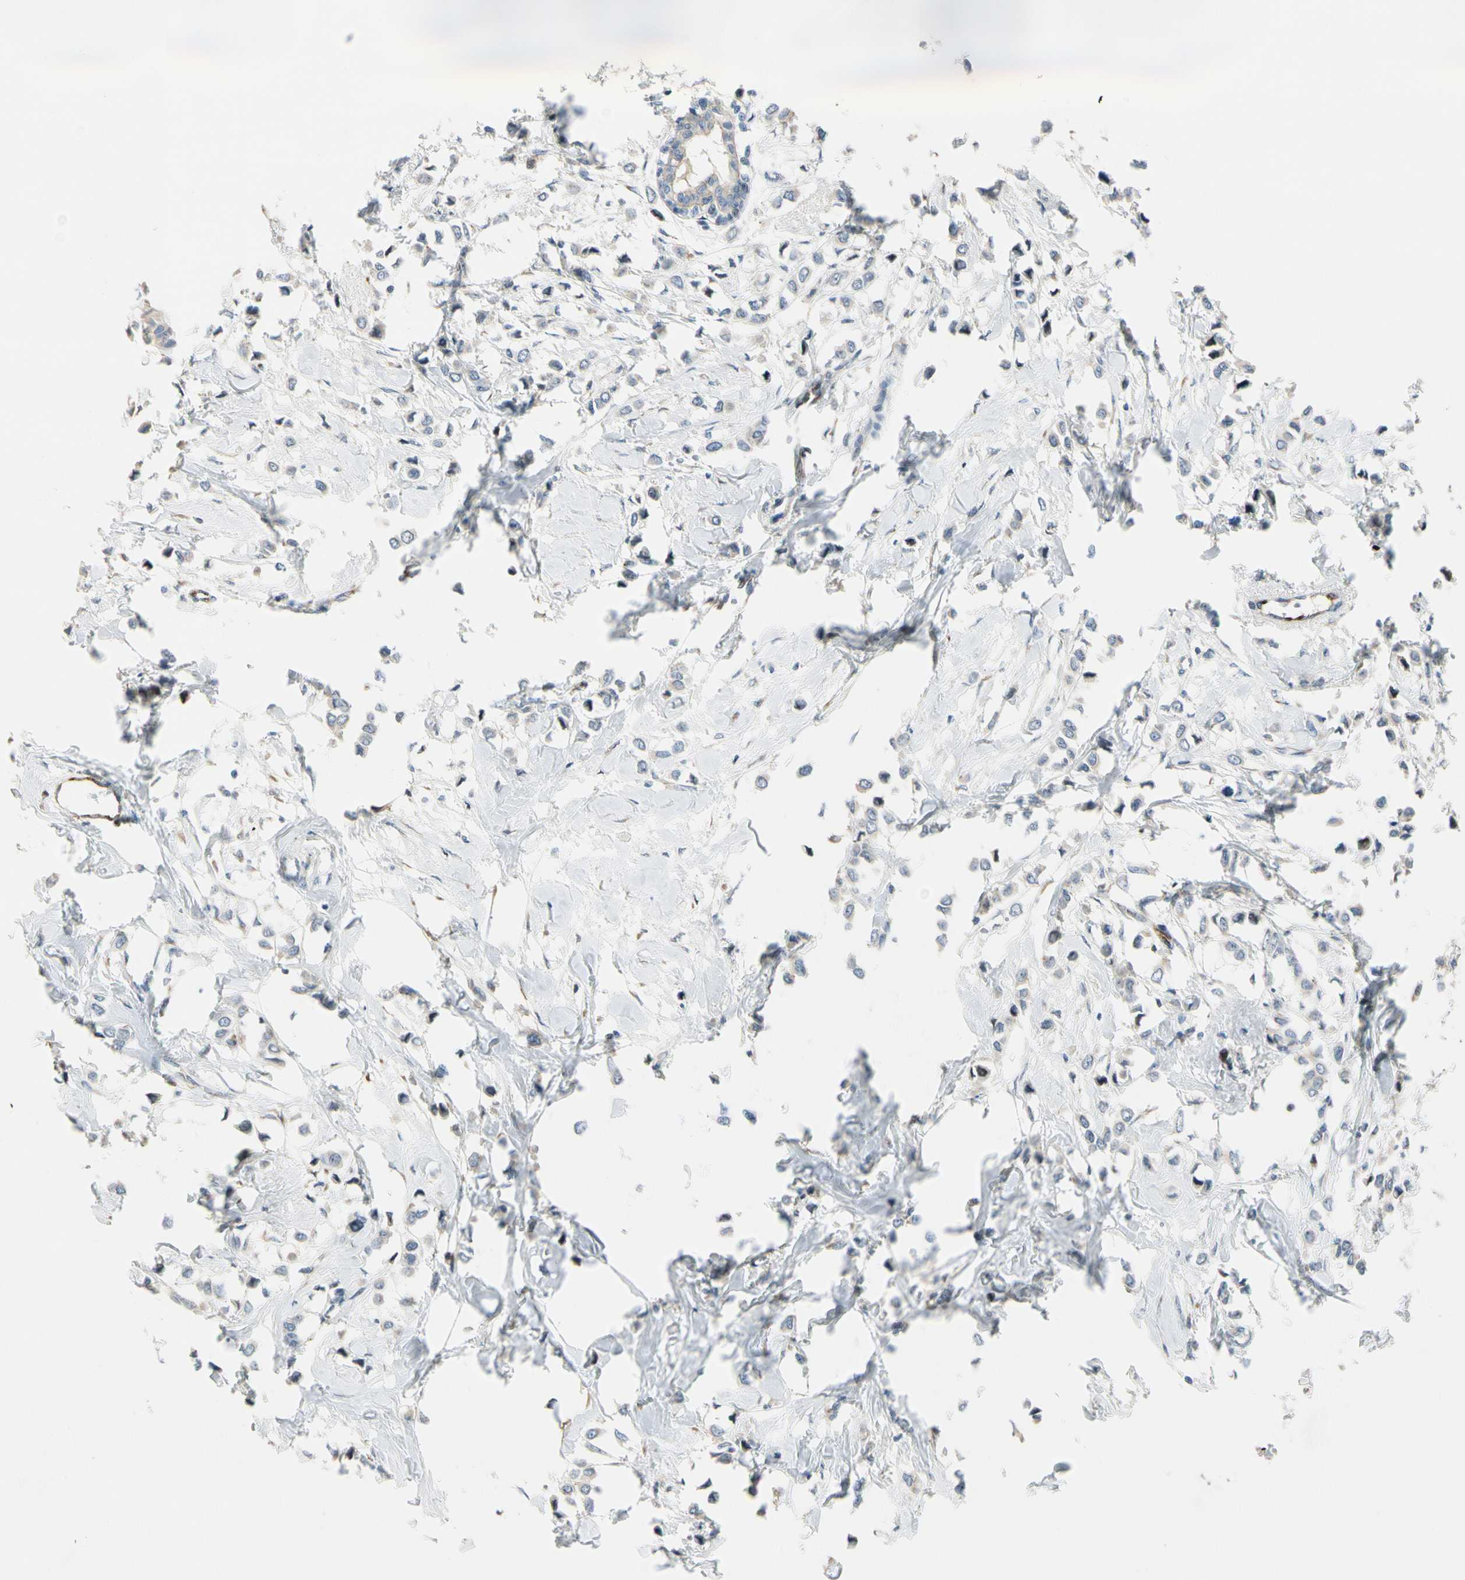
{"staining": {"intensity": "negative", "quantity": "none", "location": "none"}, "tissue": "breast cancer", "cell_type": "Tumor cells", "image_type": "cancer", "snomed": [{"axis": "morphology", "description": "Lobular carcinoma"}, {"axis": "topography", "description": "Breast"}], "caption": "A micrograph of human breast lobular carcinoma is negative for staining in tumor cells. The staining was performed using DAB to visualize the protein expression in brown, while the nuclei were stained in blue with hematoxylin (Magnification: 20x).", "gene": "NPDC1", "patient": {"sex": "female", "age": 51}}